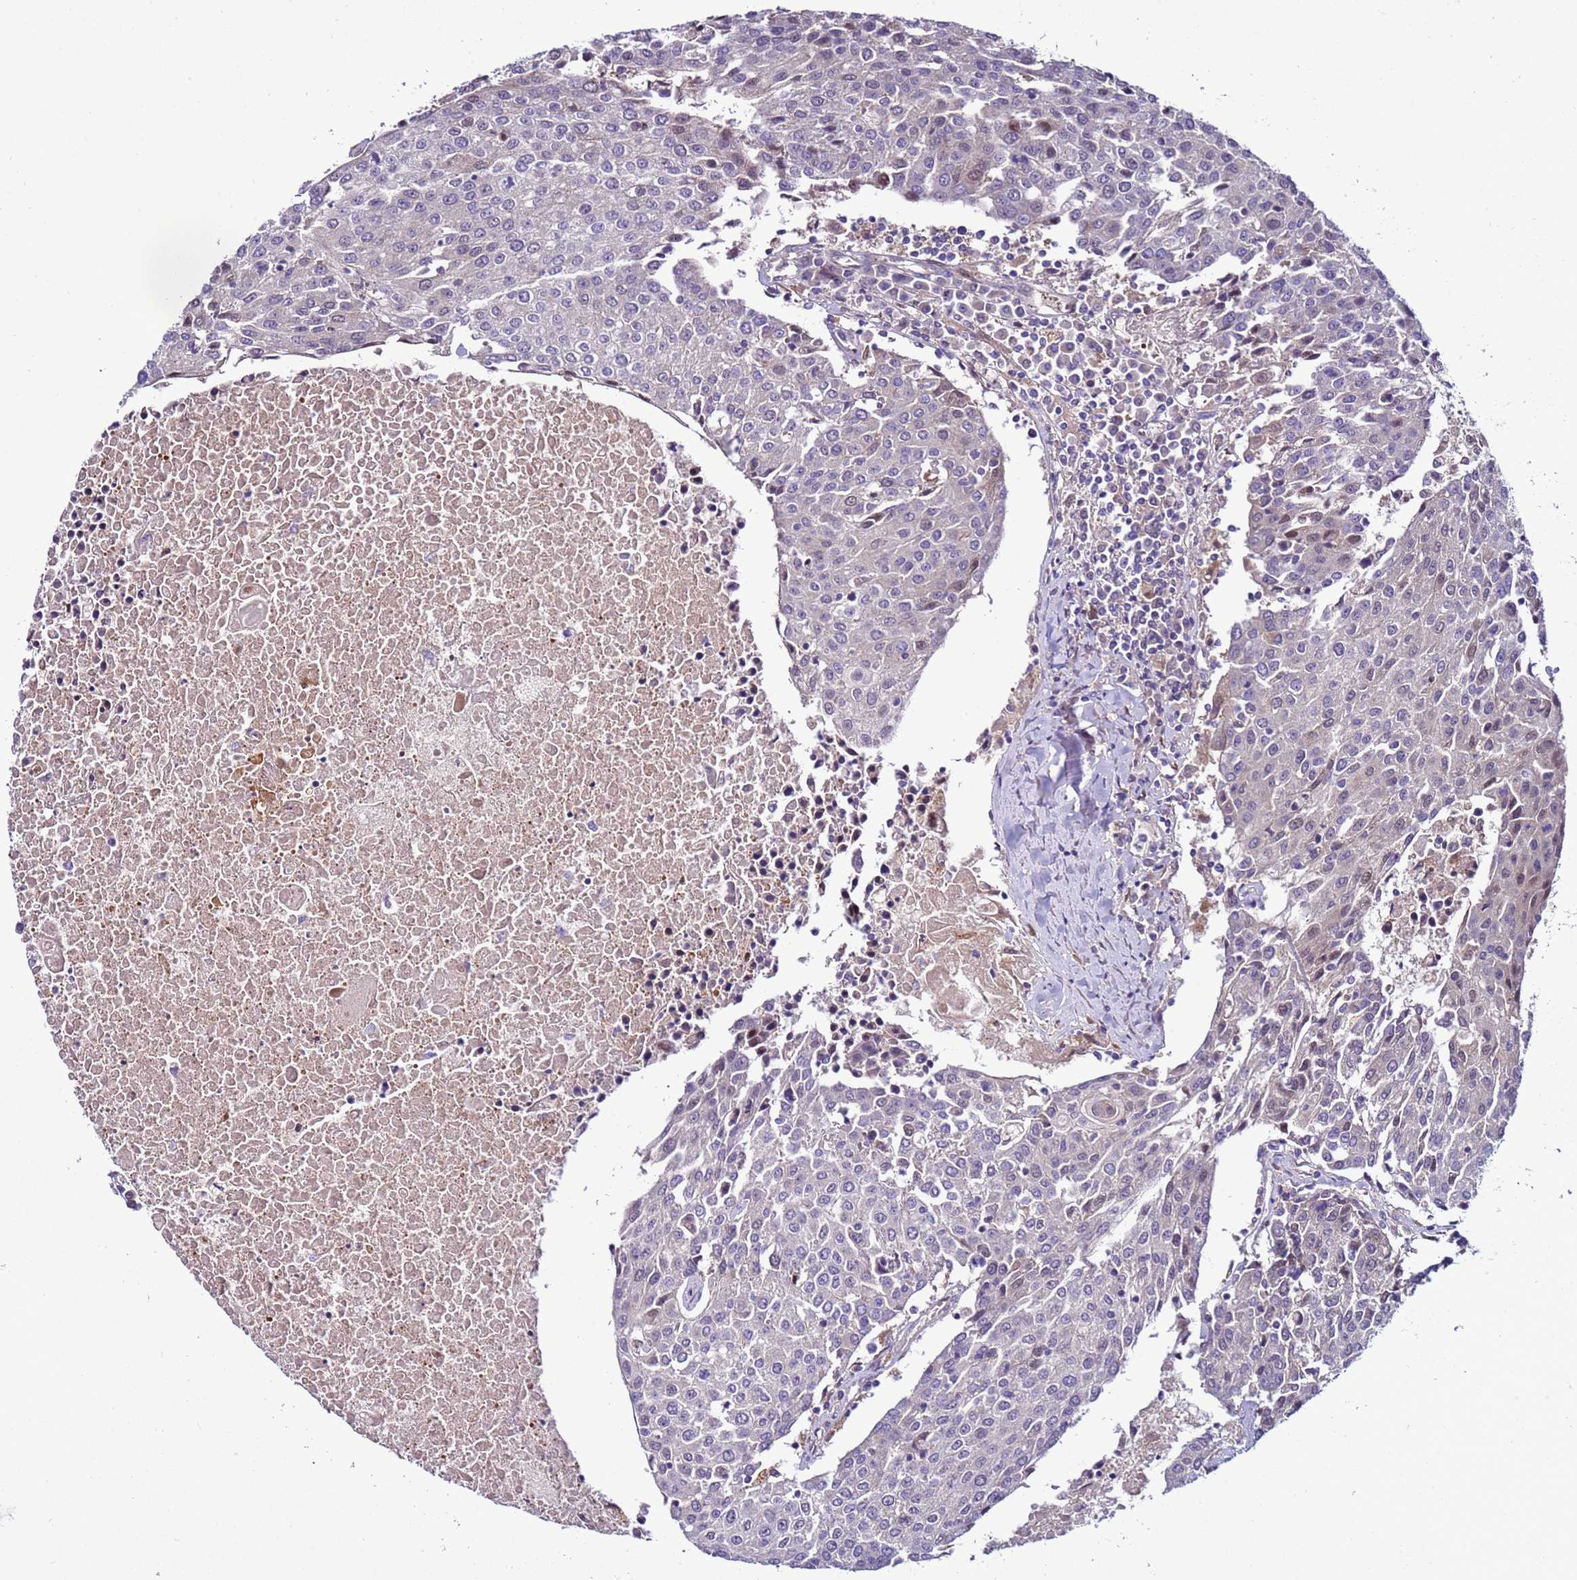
{"staining": {"intensity": "negative", "quantity": "none", "location": "none"}, "tissue": "urothelial cancer", "cell_type": "Tumor cells", "image_type": "cancer", "snomed": [{"axis": "morphology", "description": "Urothelial carcinoma, High grade"}, {"axis": "topography", "description": "Urinary bladder"}], "caption": "DAB (3,3'-diaminobenzidine) immunohistochemical staining of urothelial carcinoma (high-grade) exhibits no significant staining in tumor cells.", "gene": "NAT2", "patient": {"sex": "female", "age": 85}}